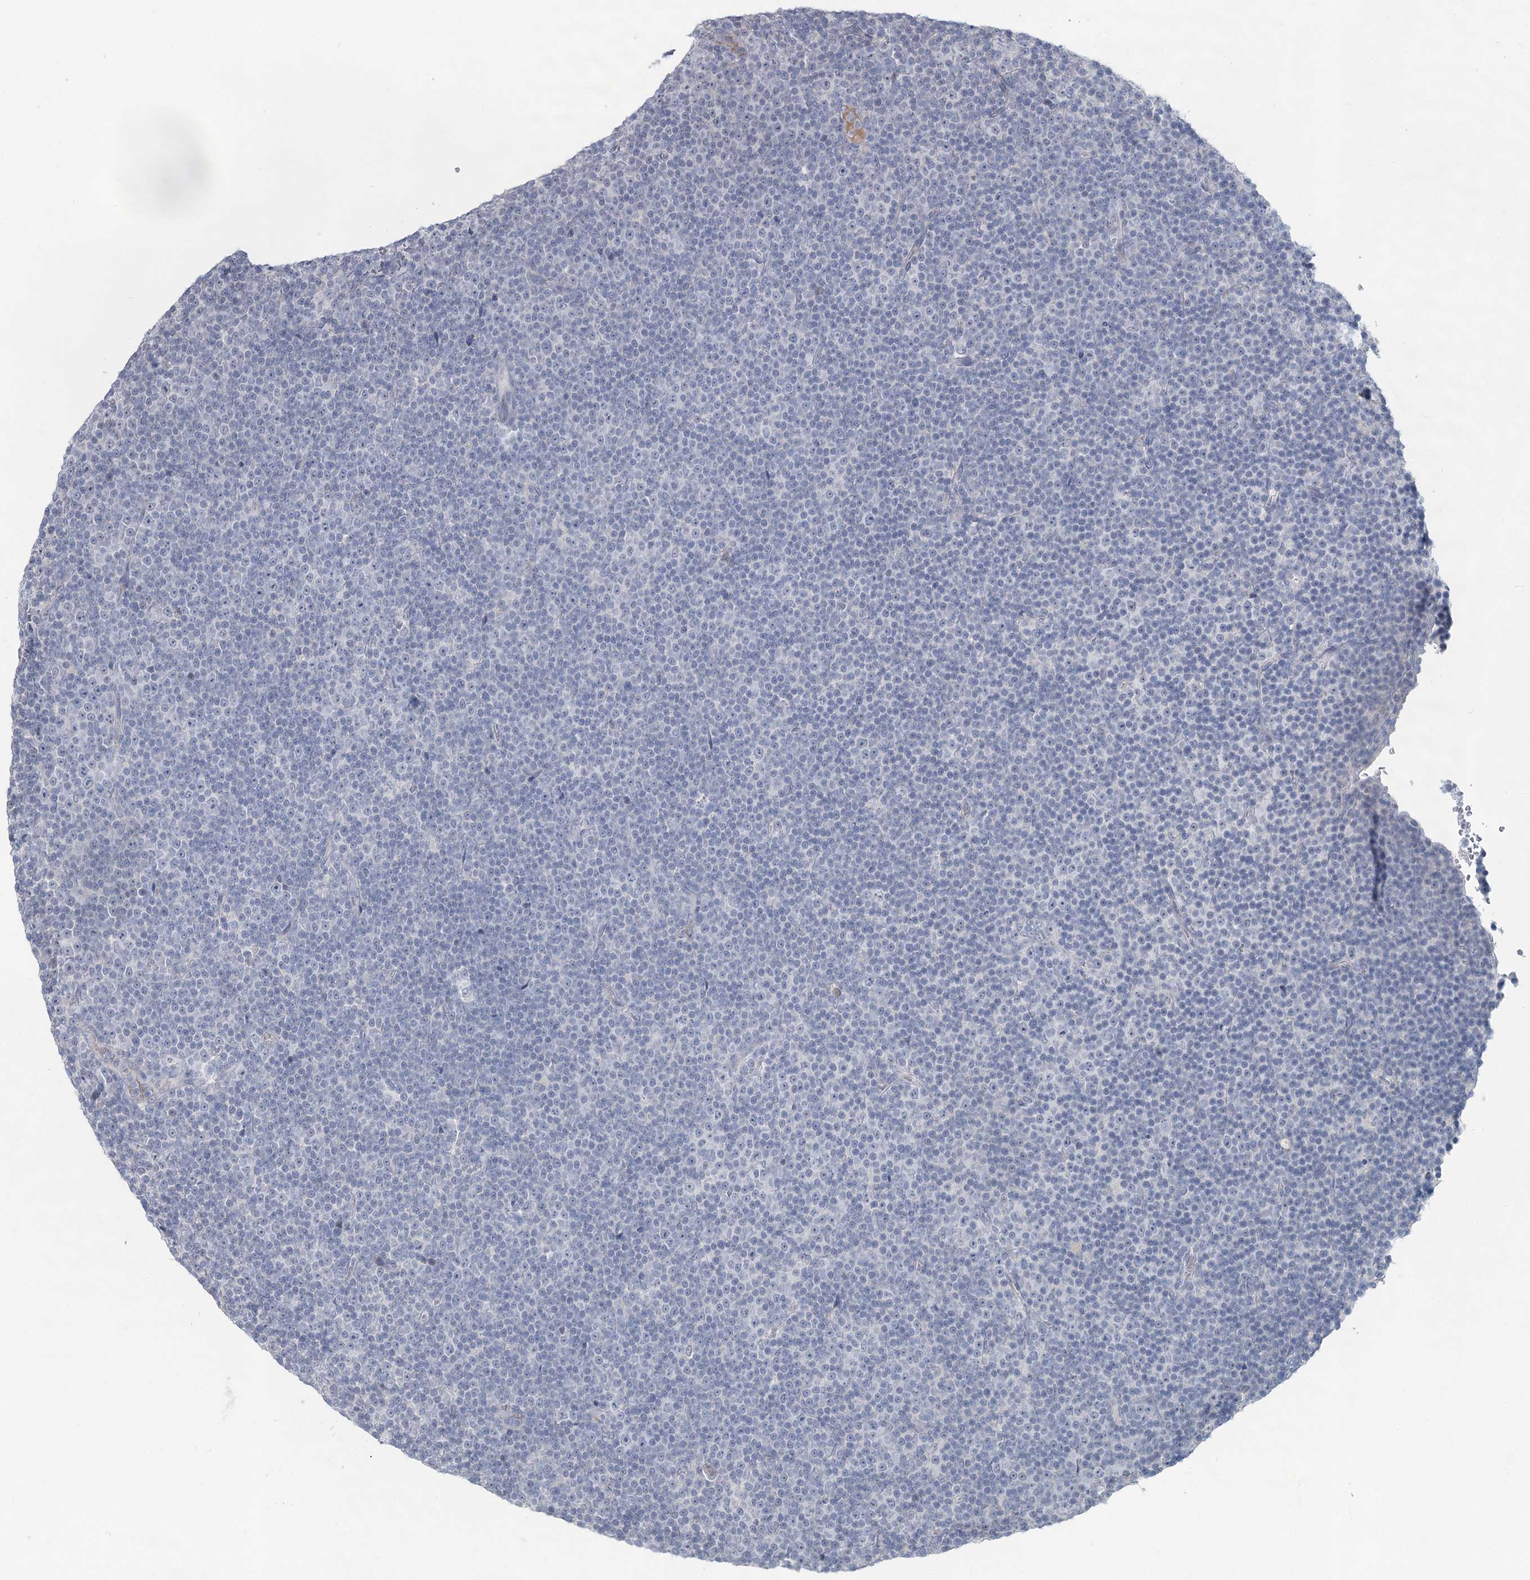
{"staining": {"intensity": "negative", "quantity": "none", "location": "none"}, "tissue": "lymphoma", "cell_type": "Tumor cells", "image_type": "cancer", "snomed": [{"axis": "morphology", "description": "Malignant lymphoma, non-Hodgkin's type, Low grade"}, {"axis": "topography", "description": "Lymph node"}], "caption": "Lymphoma was stained to show a protein in brown. There is no significant positivity in tumor cells.", "gene": "SLC9A3", "patient": {"sex": "female", "age": 67}}